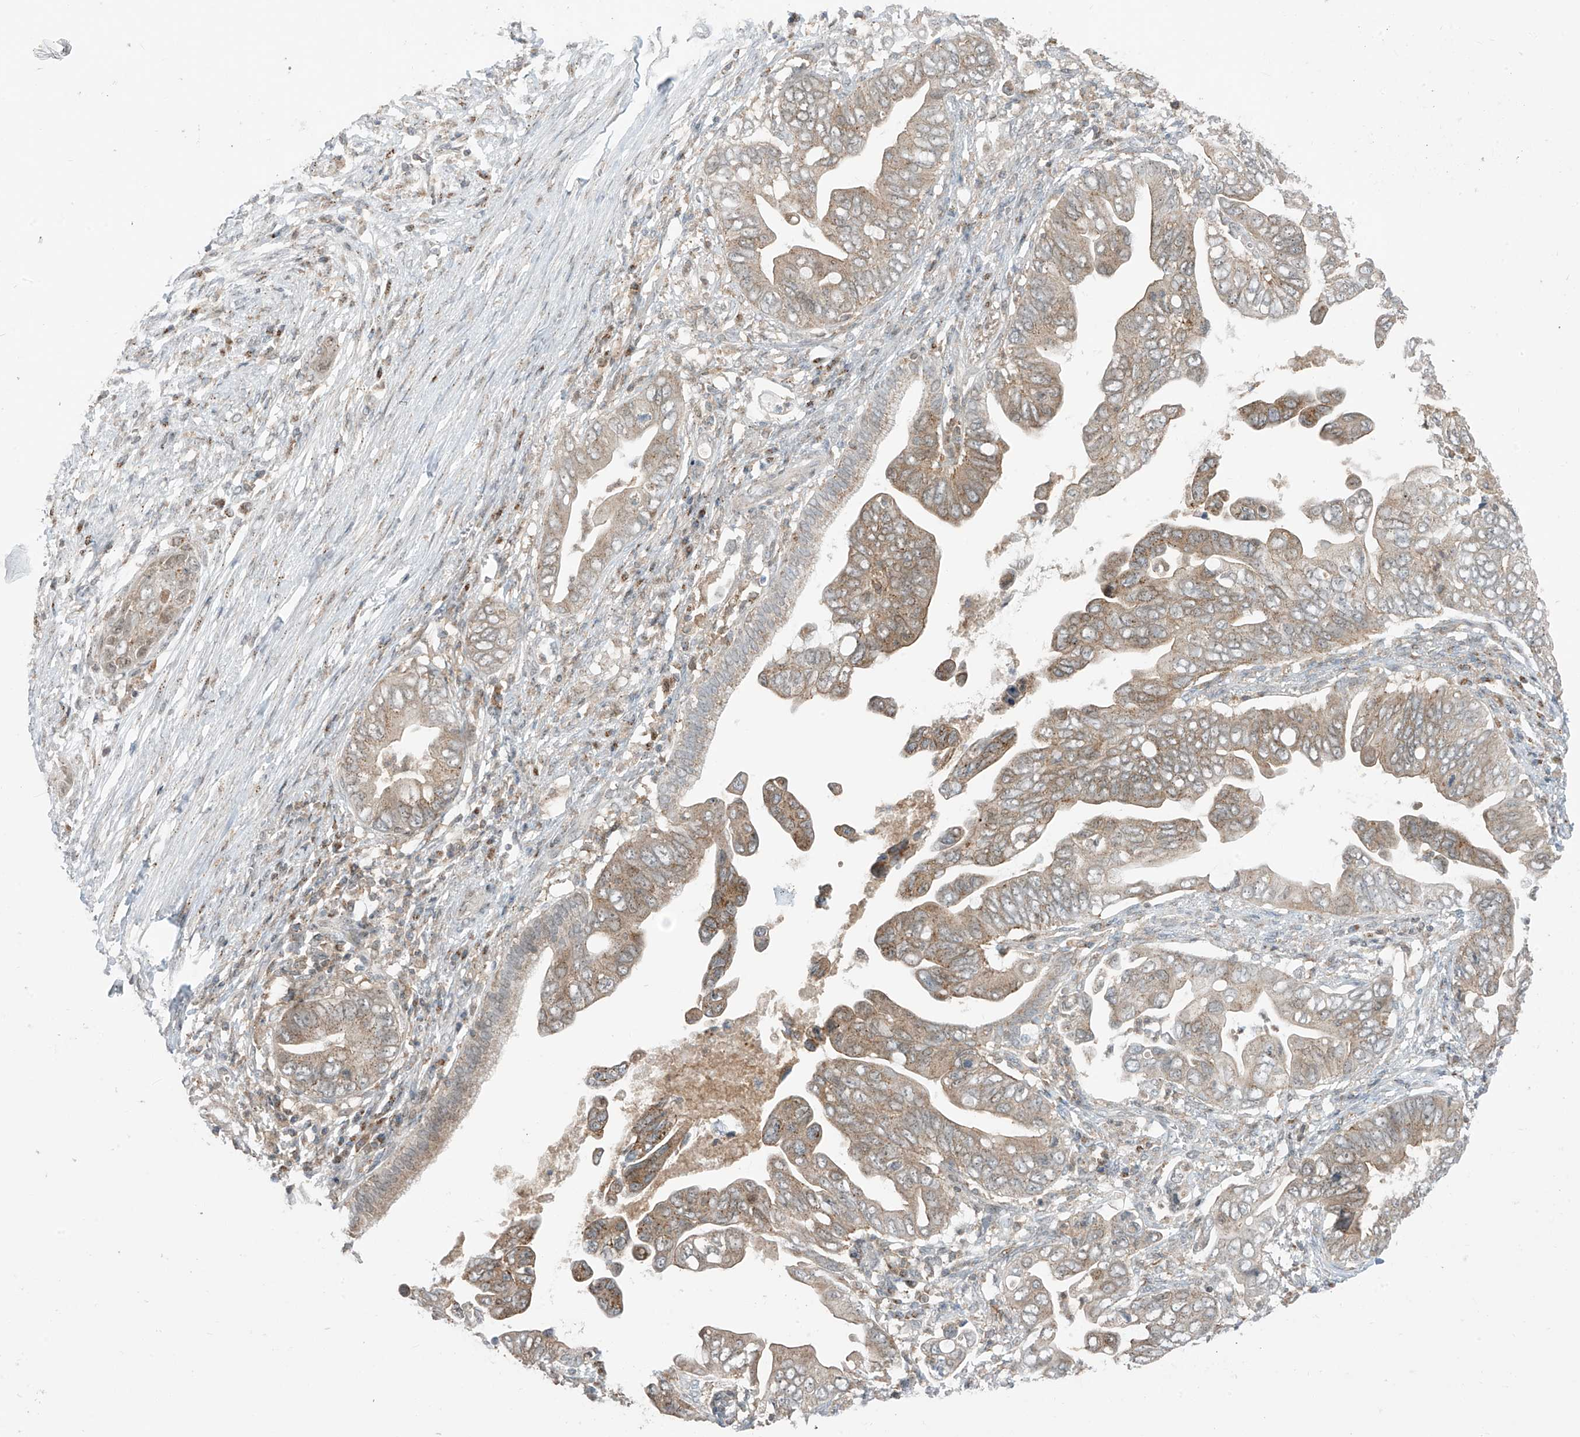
{"staining": {"intensity": "weak", "quantity": ">75%", "location": "cytoplasmic/membranous"}, "tissue": "pancreatic cancer", "cell_type": "Tumor cells", "image_type": "cancer", "snomed": [{"axis": "morphology", "description": "Adenocarcinoma, NOS"}, {"axis": "topography", "description": "Pancreas"}], "caption": "Weak cytoplasmic/membranous expression is identified in approximately >75% of tumor cells in adenocarcinoma (pancreatic).", "gene": "PARVG", "patient": {"sex": "male", "age": 75}}